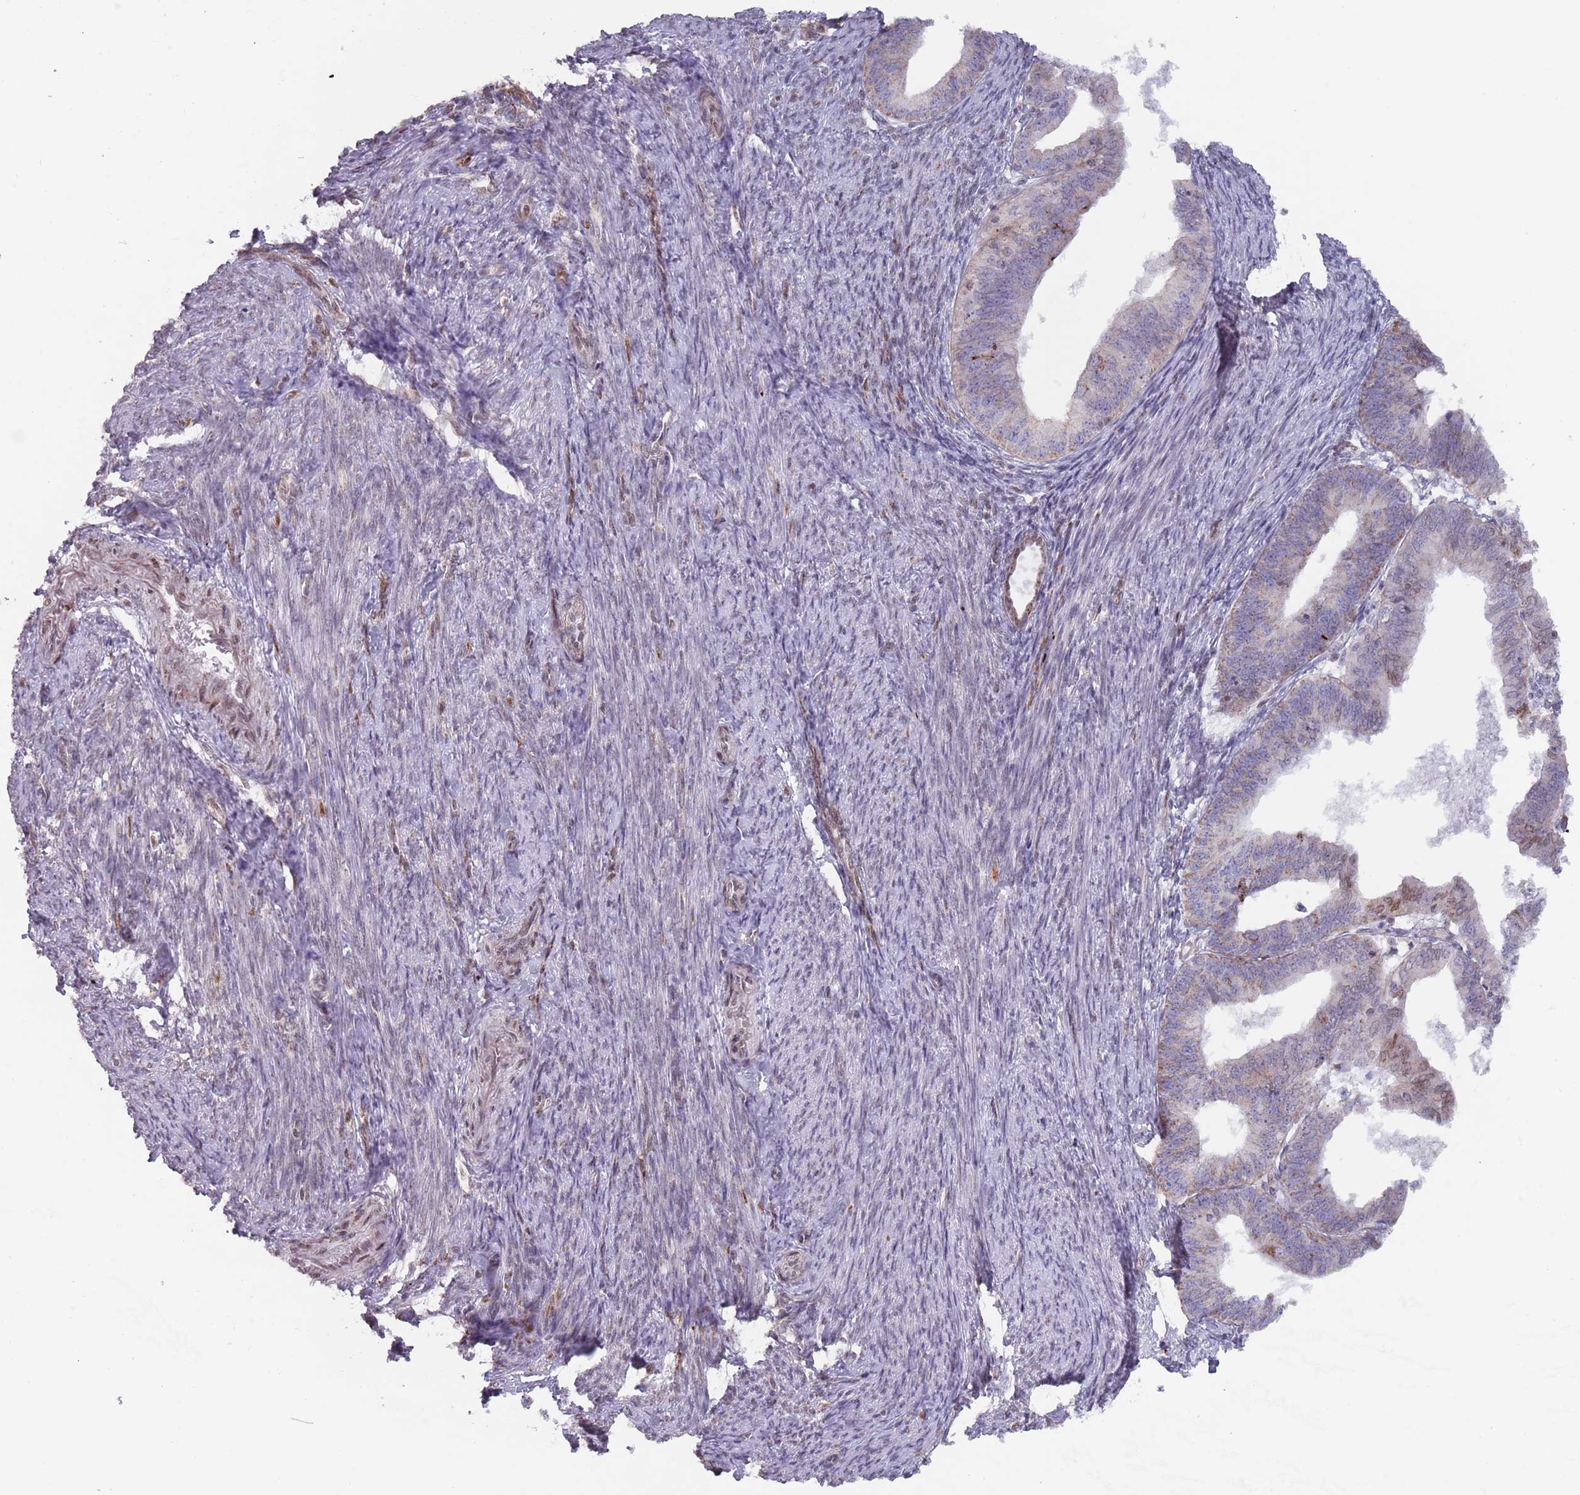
{"staining": {"intensity": "moderate", "quantity": "<25%", "location": "cytoplasmic/membranous,nuclear"}, "tissue": "endometrial cancer", "cell_type": "Tumor cells", "image_type": "cancer", "snomed": [{"axis": "morphology", "description": "Adenocarcinoma, NOS"}, {"axis": "topography", "description": "Endometrium"}], "caption": "High-magnification brightfield microscopy of adenocarcinoma (endometrial) stained with DAB (3,3'-diaminobenzidine) (brown) and counterstained with hematoxylin (blue). tumor cells exhibit moderate cytoplasmic/membranous and nuclear positivity is present in about<25% of cells.", "gene": "MFSD12", "patient": {"sex": "female", "age": 56}}